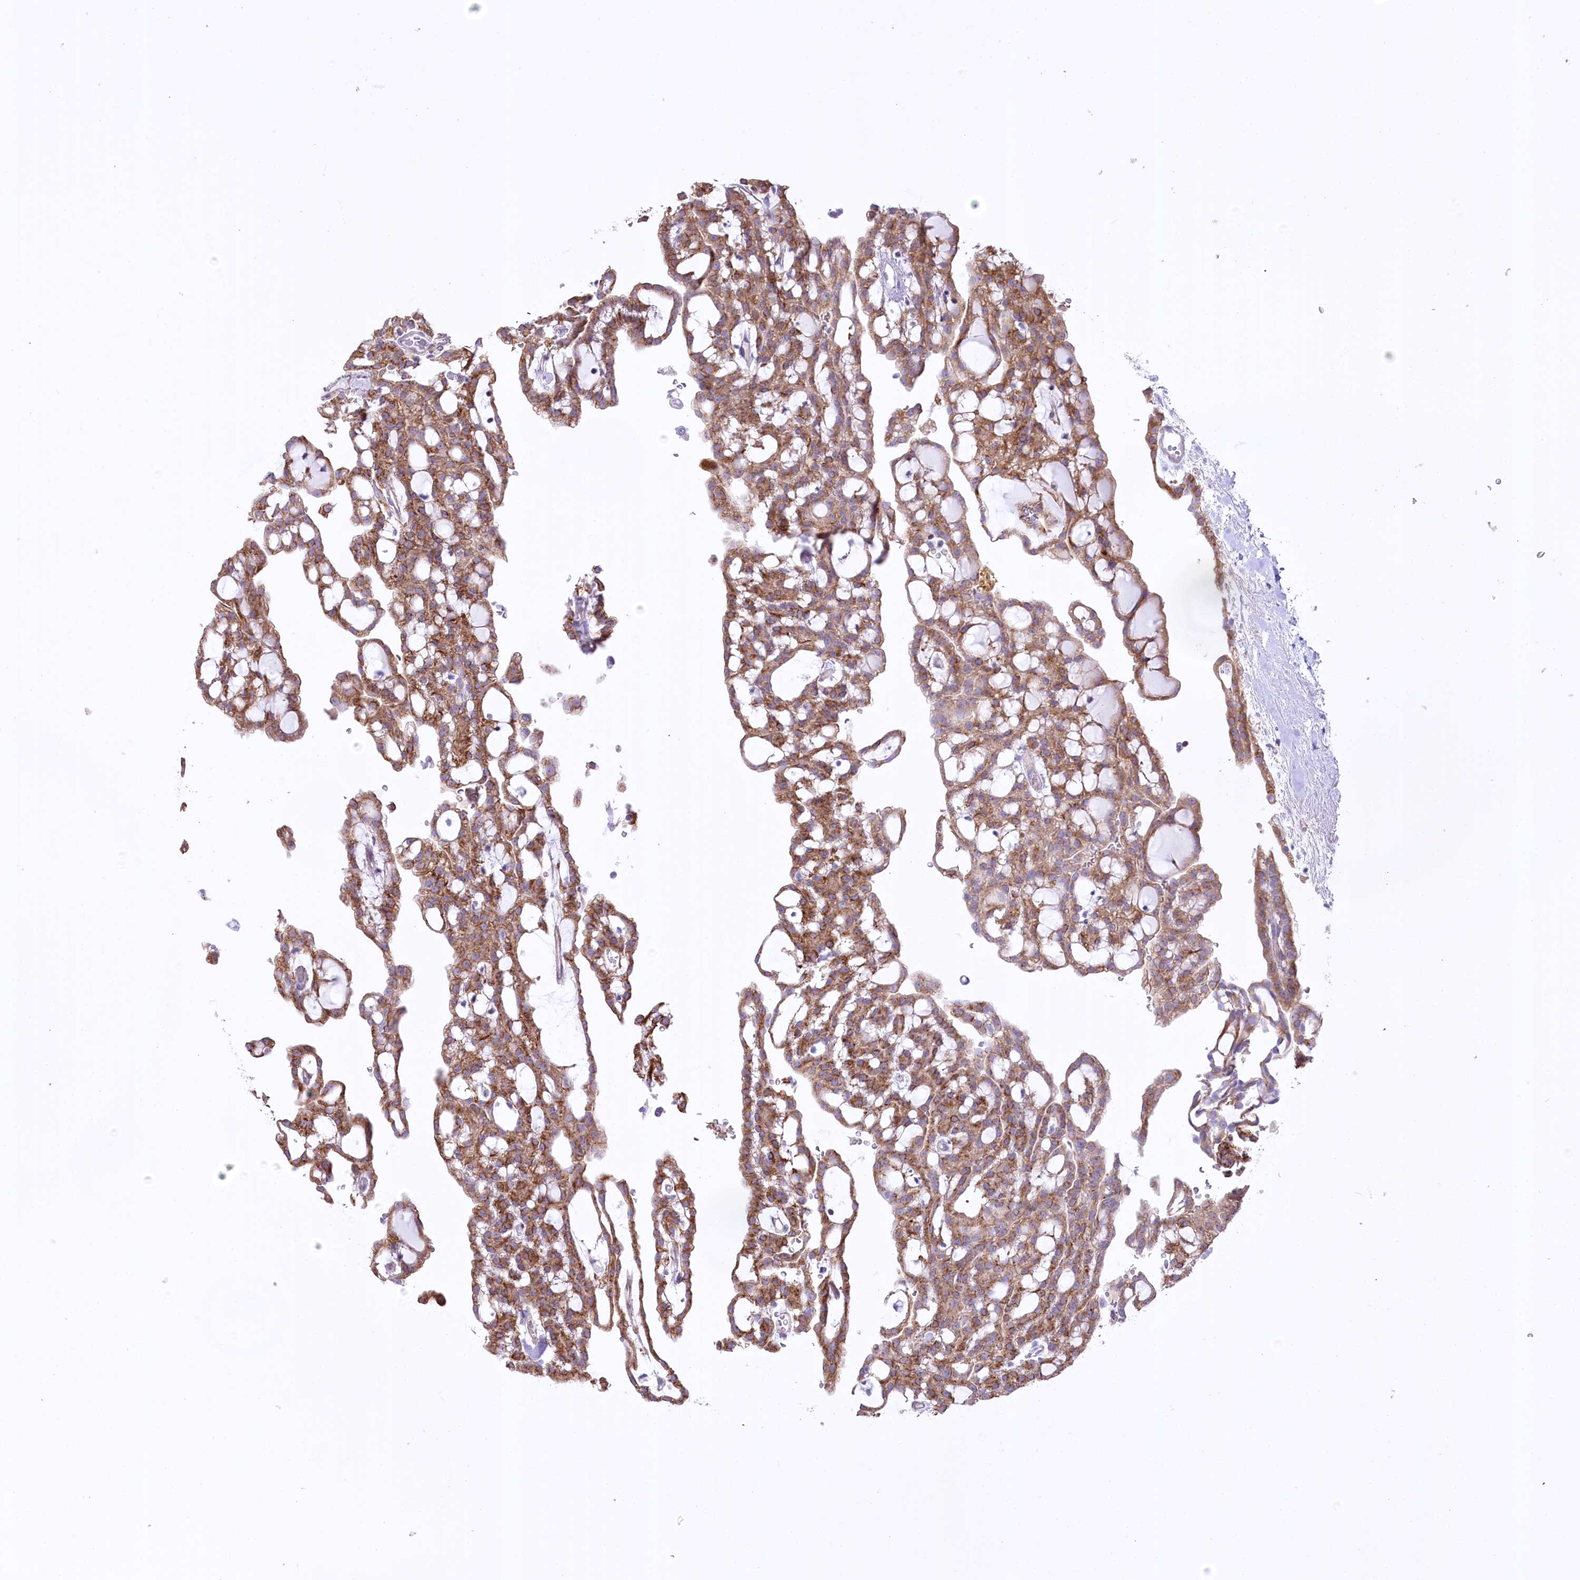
{"staining": {"intensity": "moderate", "quantity": ">75%", "location": "cytoplasmic/membranous"}, "tissue": "renal cancer", "cell_type": "Tumor cells", "image_type": "cancer", "snomed": [{"axis": "morphology", "description": "Adenocarcinoma, NOS"}, {"axis": "topography", "description": "Kidney"}], "caption": "Immunohistochemical staining of human renal cancer (adenocarcinoma) exhibits medium levels of moderate cytoplasmic/membranous positivity in approximately >75% of tumor cells.", "gene": "FAM216A", "patient": {"sex": "male", "age": 63}}